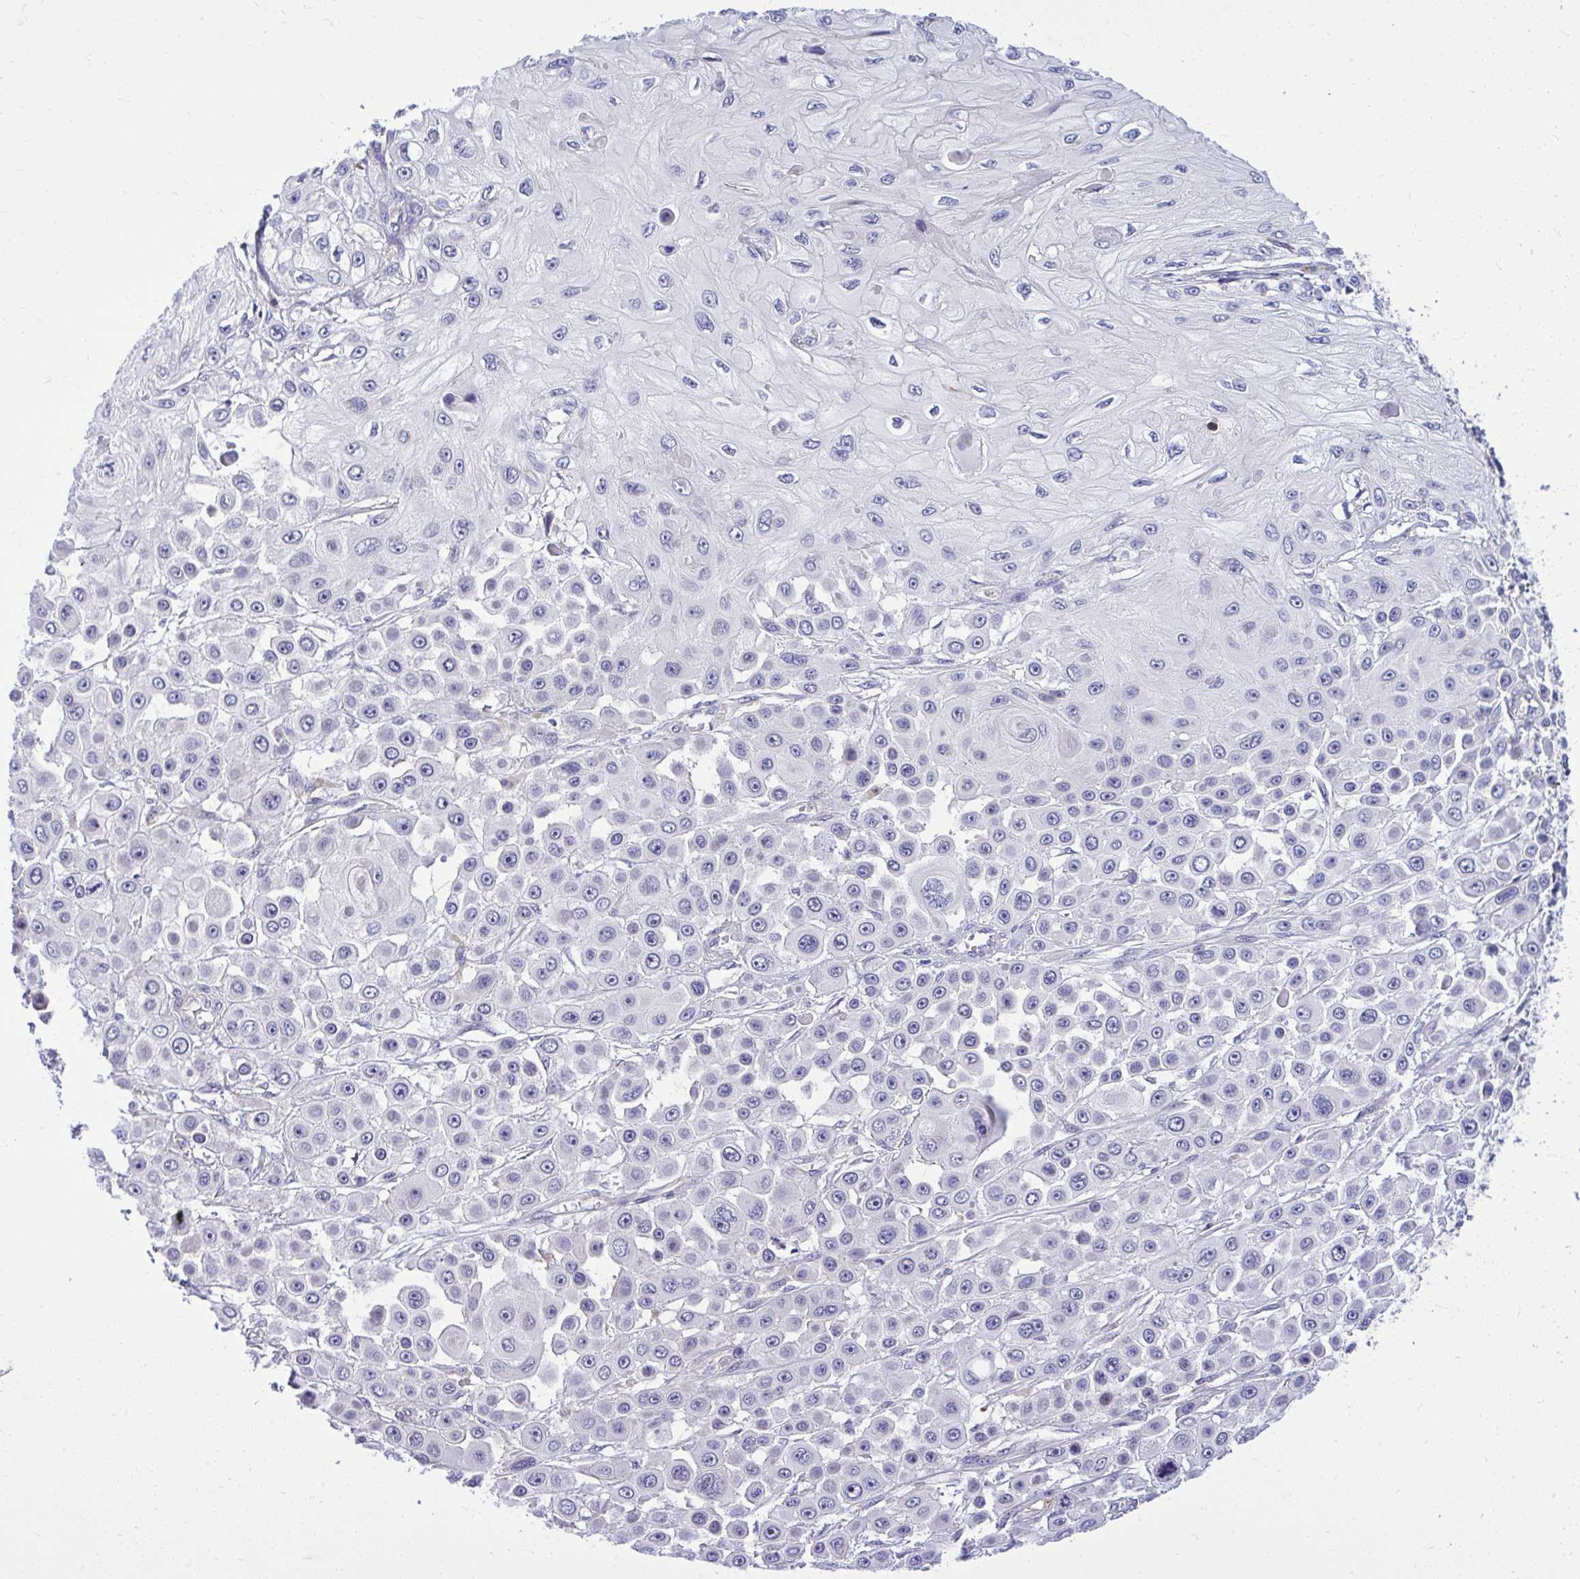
{"staining": {"intensity": "negative", "quantity": "none", "location": "none"}, "tissue": "skin cancer", "cell_type": "Tumor cells", "image_type": "cancer", "snomed": [{"axis": "morphology", "description": "Squamous cell carcinoma, NOS"}, {"axis": "topography", "description": "Skin"}], "caption": "High magnification brightfield microscopy of squamous cell carcinoma (skin) stained with DAB (brown) and counterstained with hematoxylin (blue): tumor cells show no significant positivity.", "gene": "GRK4", "patient": {"sex": "male", "age": 67}}